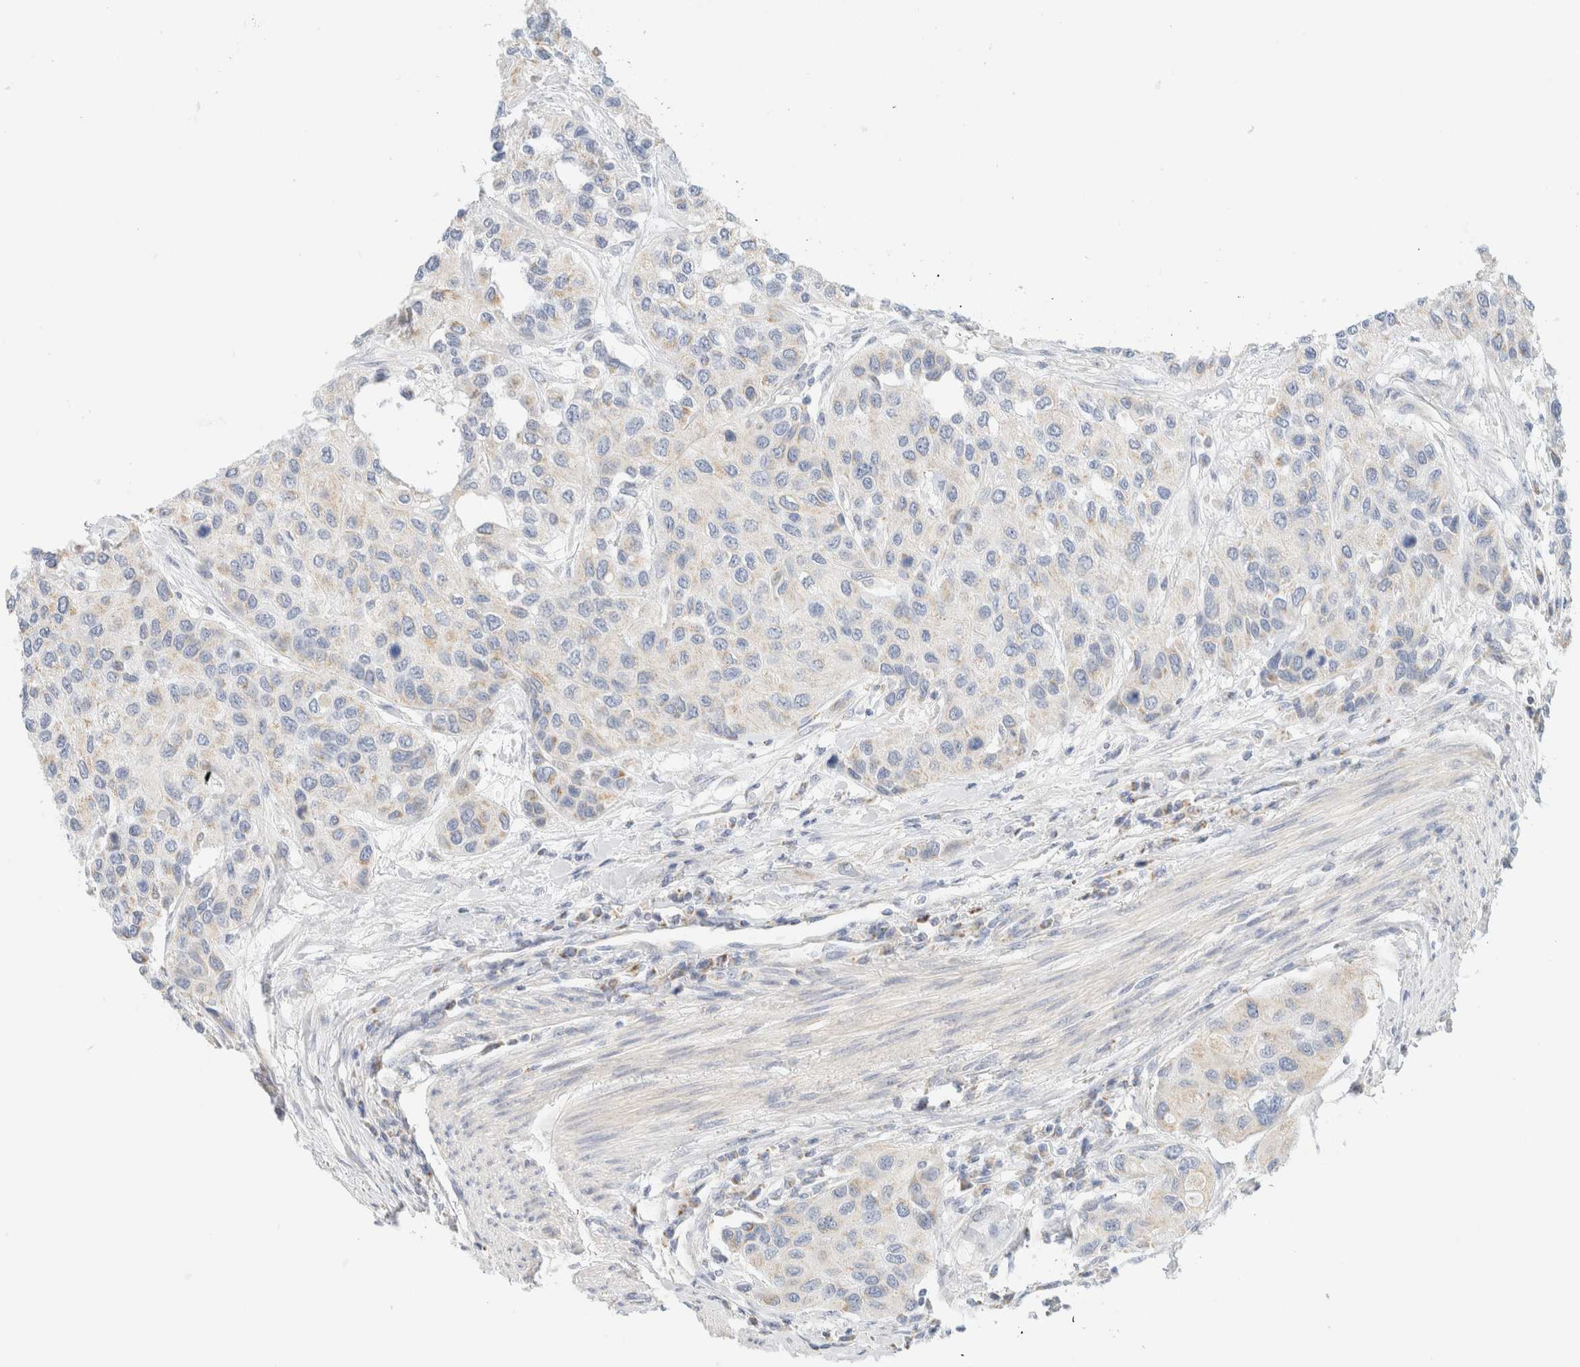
{"staining": {"intensity": "negative", "quantity": "none", "location": "none"}, "tissue": "urothelial cancer", "cell_type": "Tumor cells", "image_type": "cancer", "snomed": [{"axis": "morphology", "description": "Urothelial carcinoma, High grade"}, {"axis": "topography", "description": "Urinary bladder"}], "caption": "Immunohistochemistry (IHC) histopathology image of neoplastic tissue: human urothelial carcinoma (high-grade) stained with DAB shows no significant protein staining in tumor cells.", "gene": "HDHD3", "patient": {"sex": "female", "age": 56}}